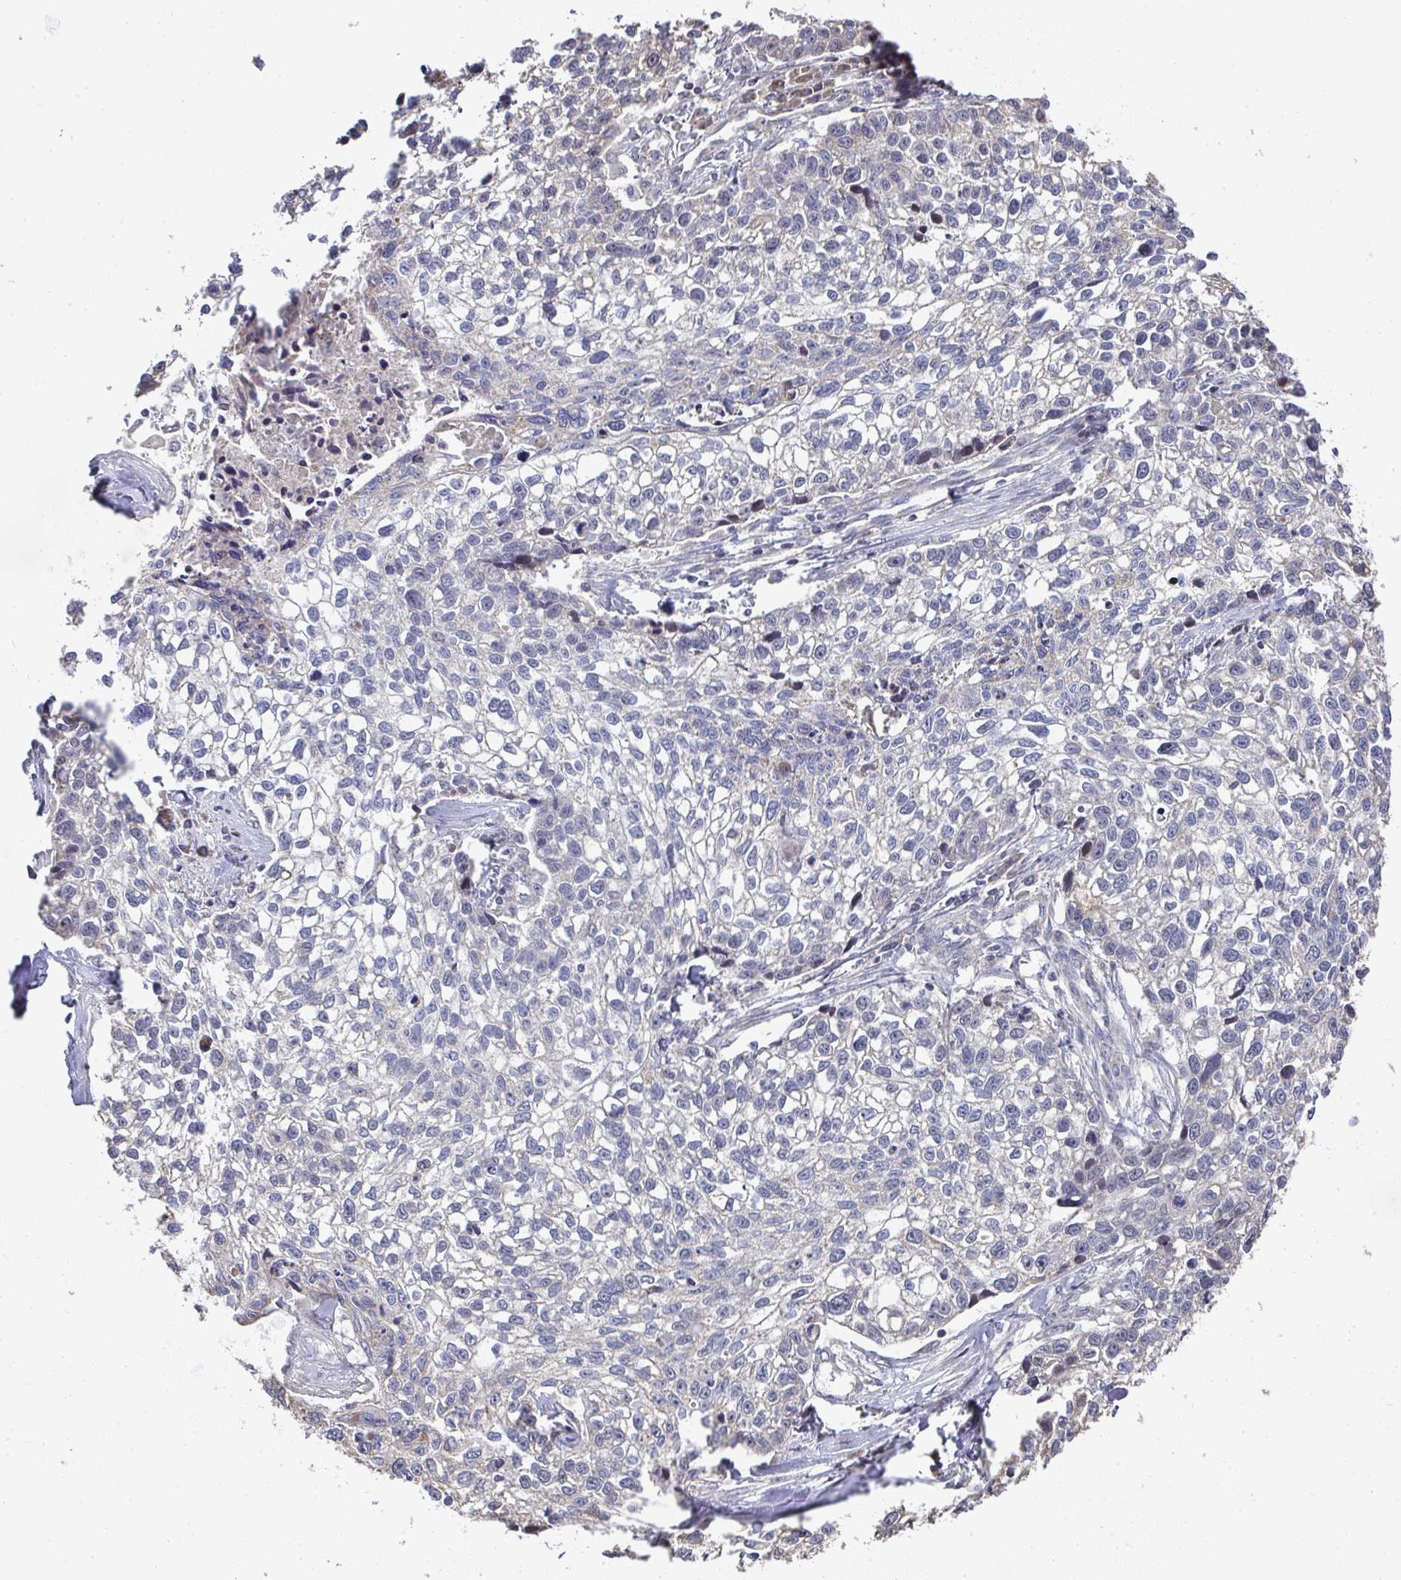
{"staining": {"intensity": "weak", "quantity": "<25%", "location": "cytoplasmic/membranous"}, "tissue": "lung cancer", "cell_type": "Tumor cells", "image_type": "cancer", "snomed": [{"axis": "morphology", "description": "Squamous cell carcinoma, NOS"}, {"axis": "topography", "description": "Lung"}], "caption": "Protein analysis of lung cancer reveals no significant positivity in tumor cells. (DAB immunohistochemistry, high magnification).", "gene": "AGTPBP1", "patient": {"sex": "male", "age": 74}}